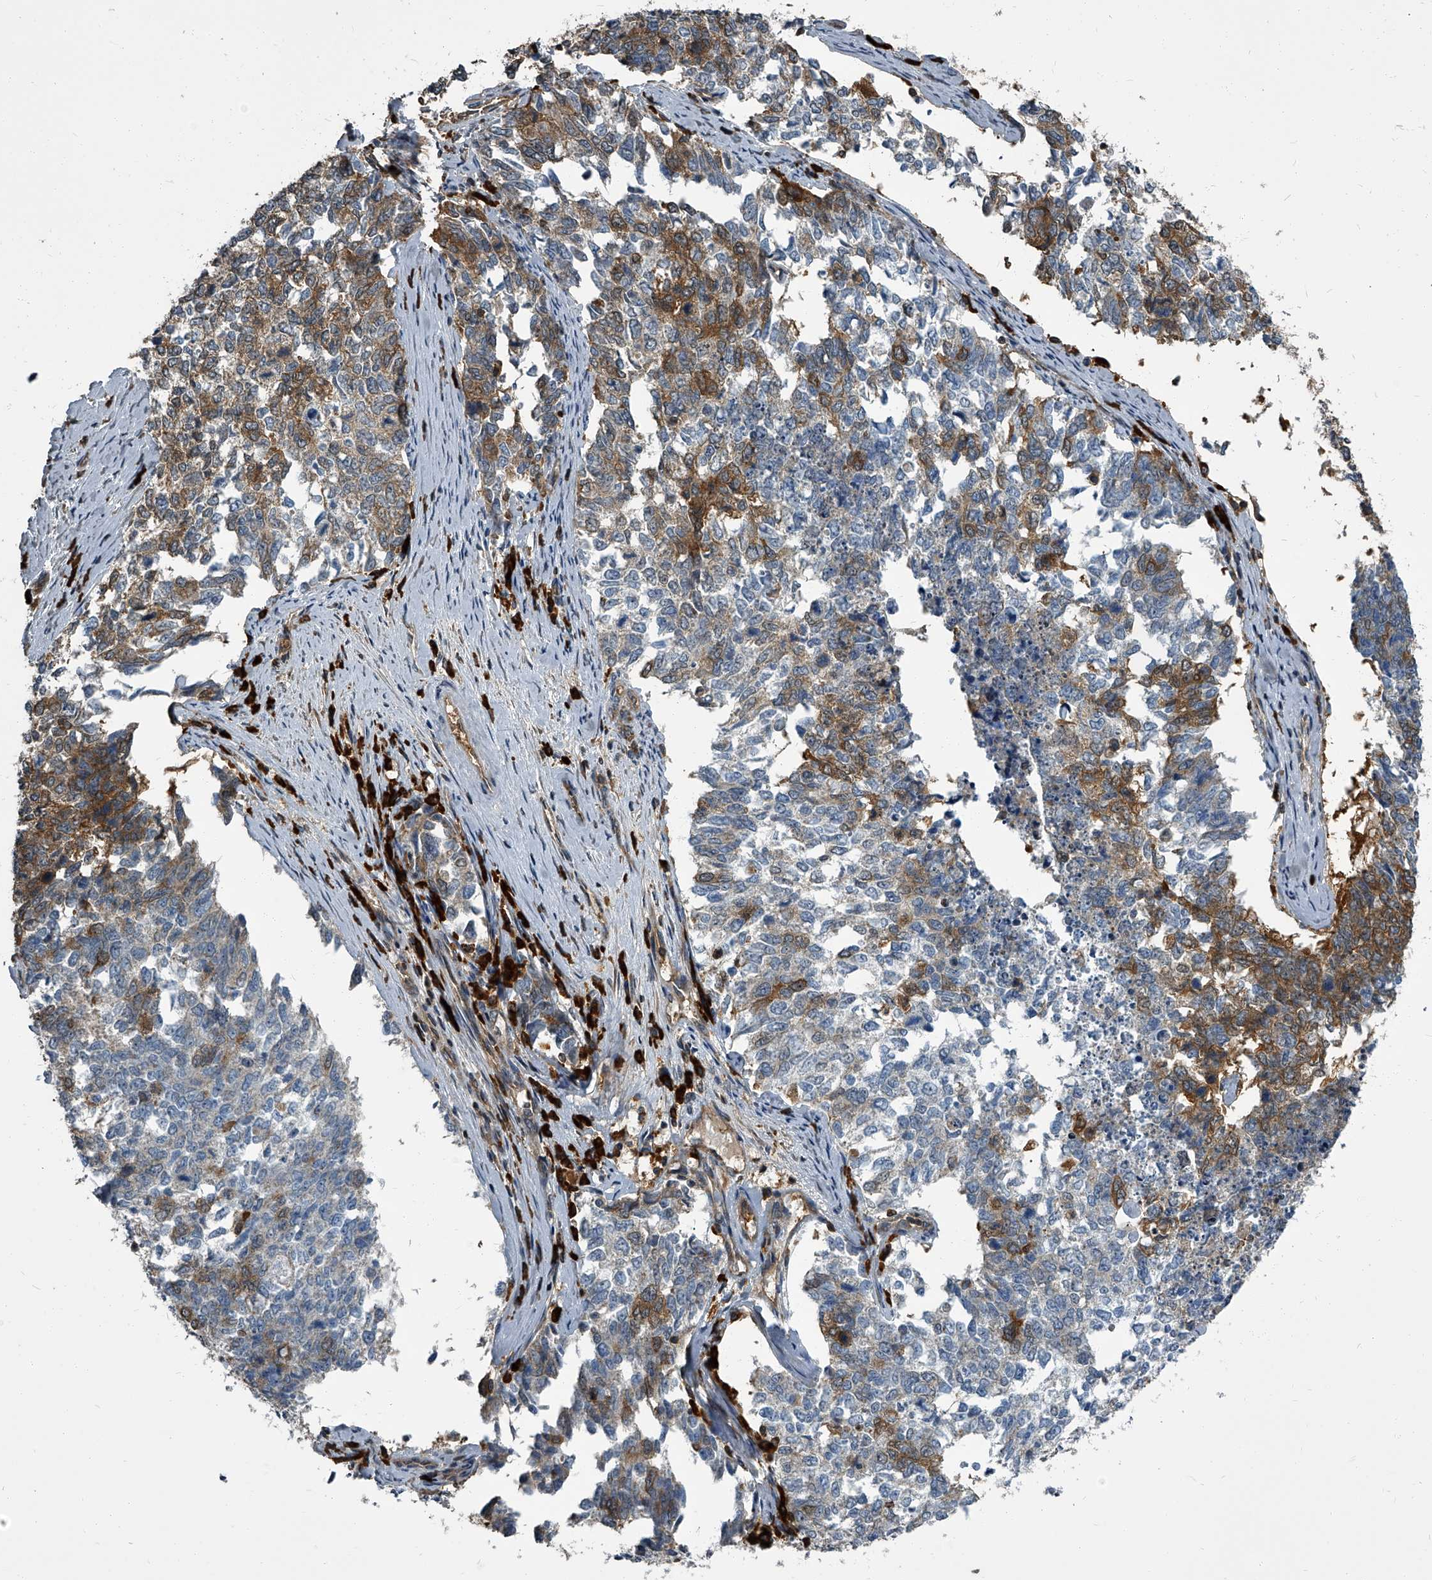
{"staining": {"intensity": "moderate", "quantity": "<25%", "location": "cytoplasmic/membranous"}, "tissue": "cervical cancer", "cell_type": "Tumor cells", "image_type": "cancer", "snomed": [{"axis": "morphology", "description": "Squamous cell carcinoma, NOS"}, {"axis": "topography", "description": "Cervix"}], "caption": "Human cervical cancer stained for a protein (brown) shows moderate cytoplasmic/membranous positive positivity in about <25% of tumor cells.", "gene": "CDV3", "patient": {"sex": "female", "age": 63}}